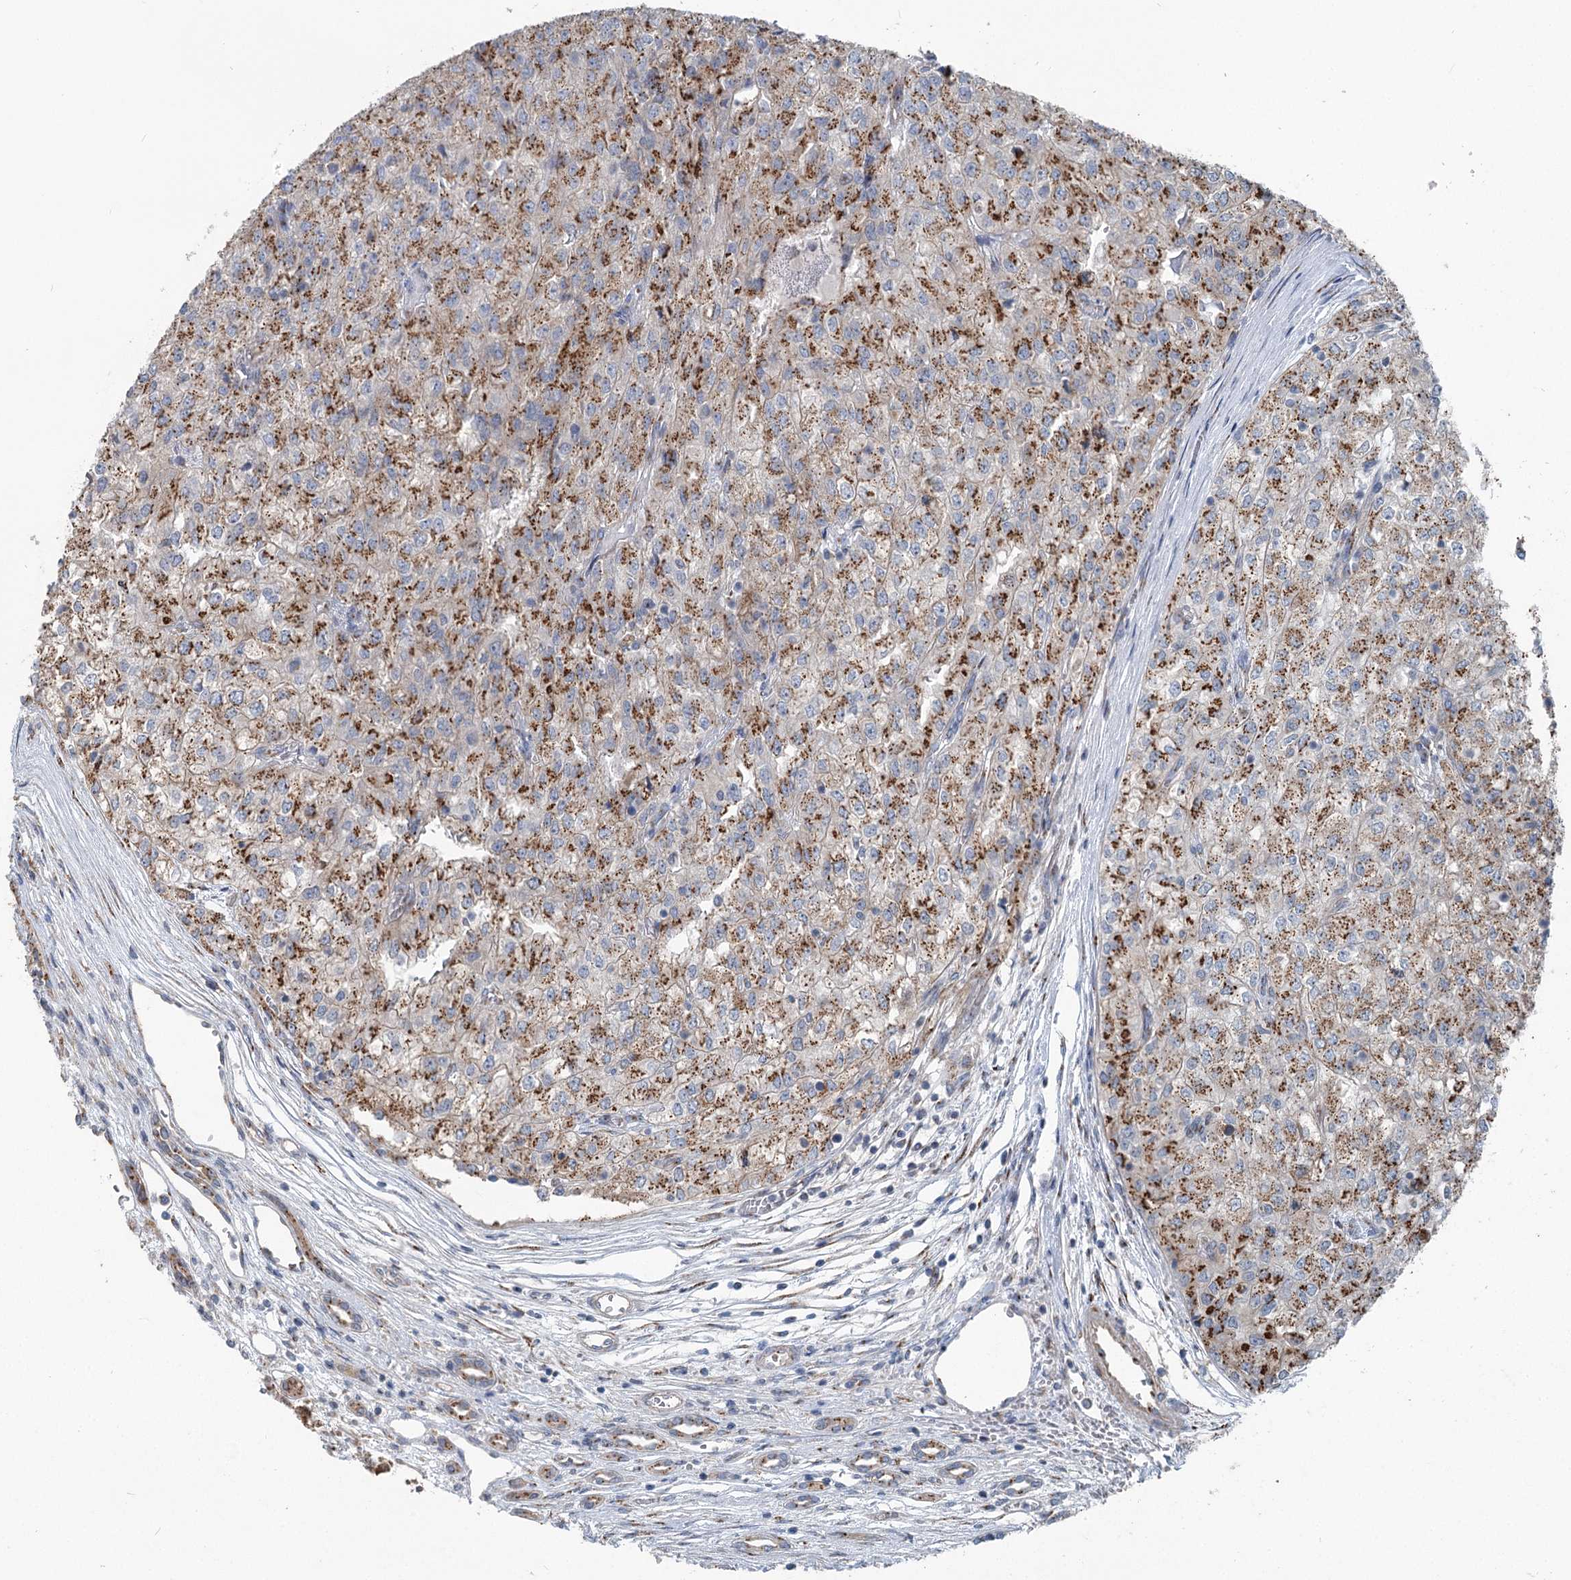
{"staining": {"intensity": "moderate", "quantity": ">75%", "location": "cytoplasmic/membranous"}, "tissue": "renal cancer", "cell_type": "Tumor cells", "image_type": "cancer", "snomed": [{"axis": "morphology", "description": "Adenocarcinoma, NOS"}, {"axis": "topography", "description": "Kidney"}], "caption": "A high-resolution histopathology image shows immunohistochemistry (IHC) staining of adenocarcinoma (renal), which exhibits moderate cytoplasmic/membranous positivity in about >75% of tumor cells. The protein is stained brown, and the nuclei are stained in blue (DAB IHC with brightfield microscopy, high magnification).", "gene": "ITIH5", "patient": {"sex": "female", "age": 54}}